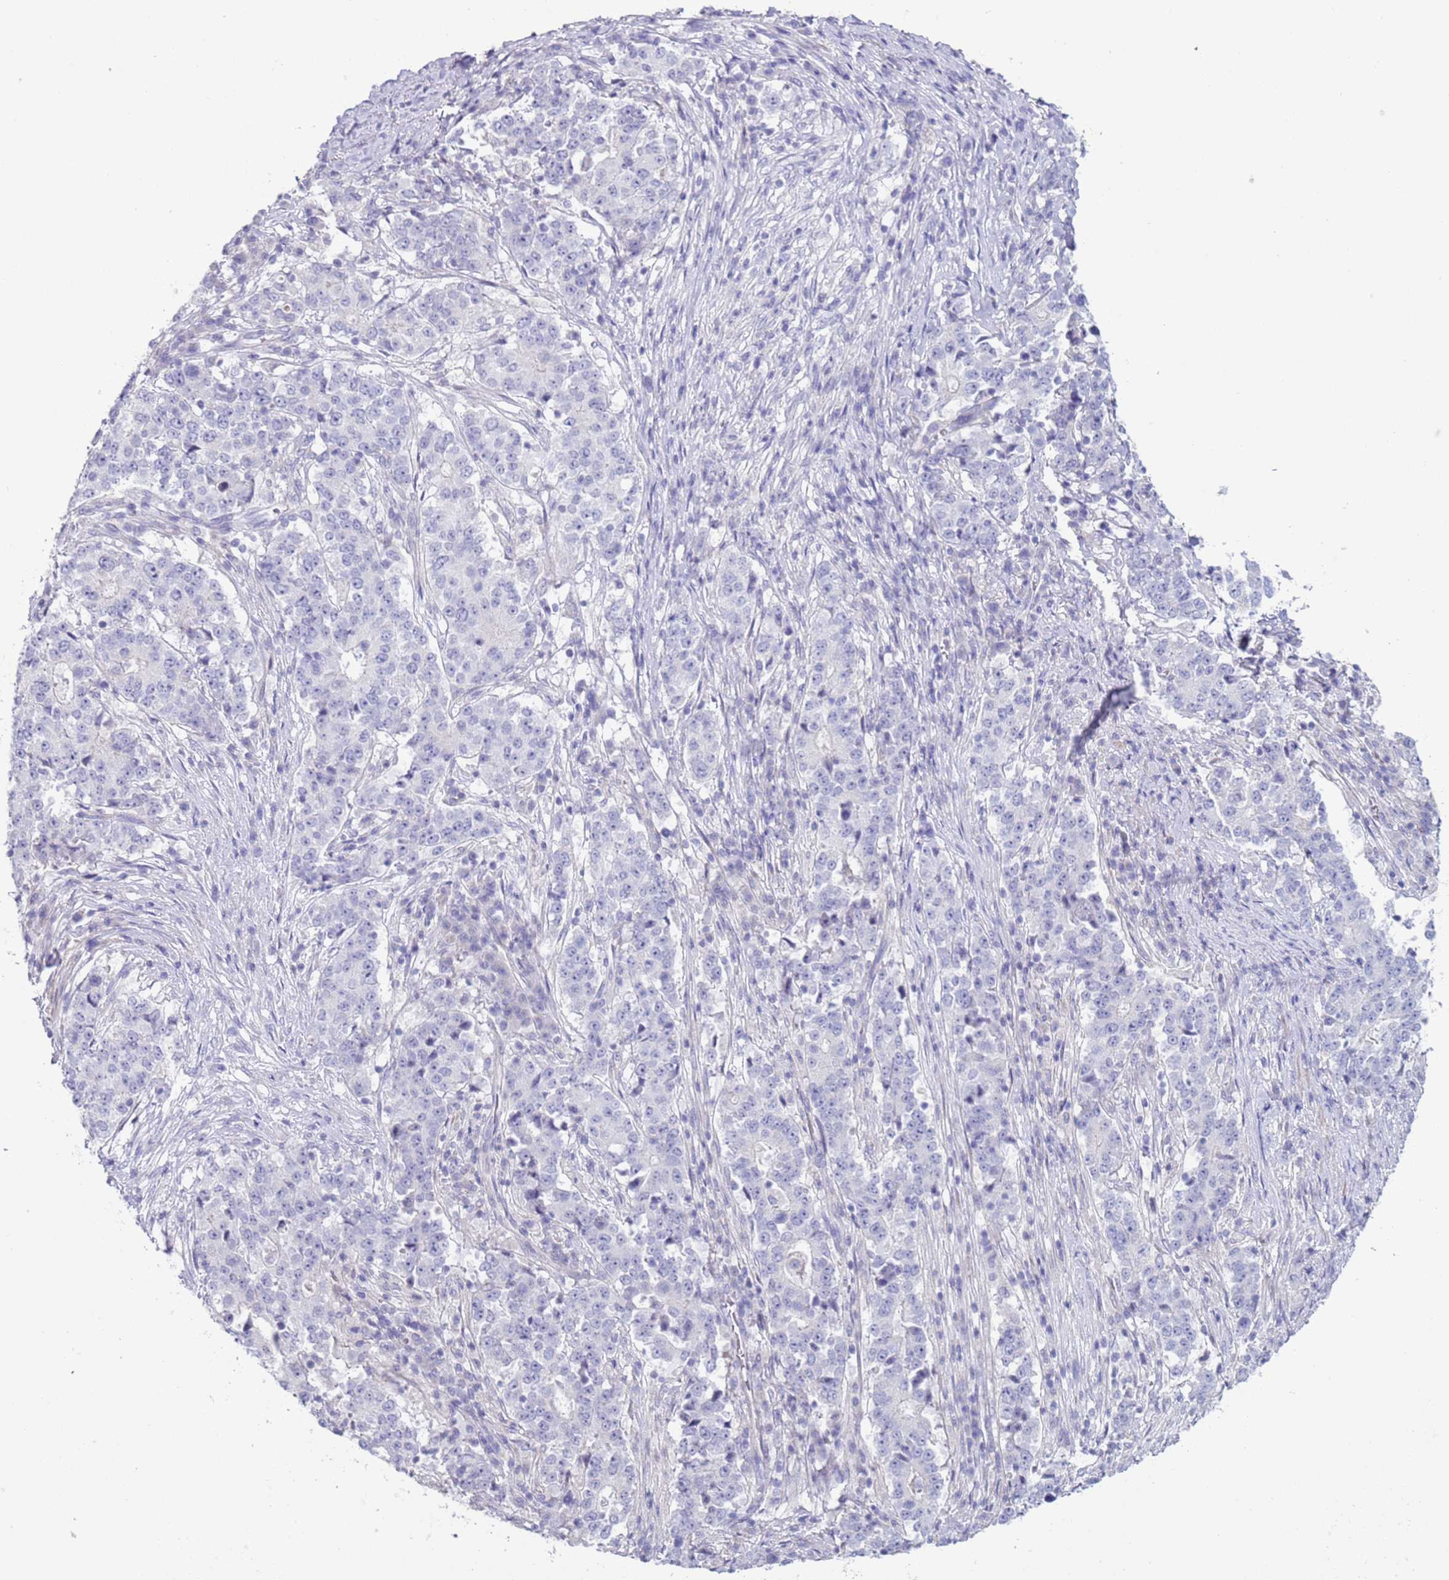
{"staining": {"intensity": "negative", "quantity": "none", "location": "none"}, "tissue": "stomach cancer", "cell_type": "Tumor cells", "image_type": "cancer", "snomed": [{"axis": "morphology", "description": "Adenocarcinoma, NOS"}, {"axis": "topography", "description": "Stomach"}], "caption": "There is no significant expression in tumor cells of stomach cancer (adenocarcinoma).", "gene": "NPAP1", "patient": {"sex": "male", "age": 59}}